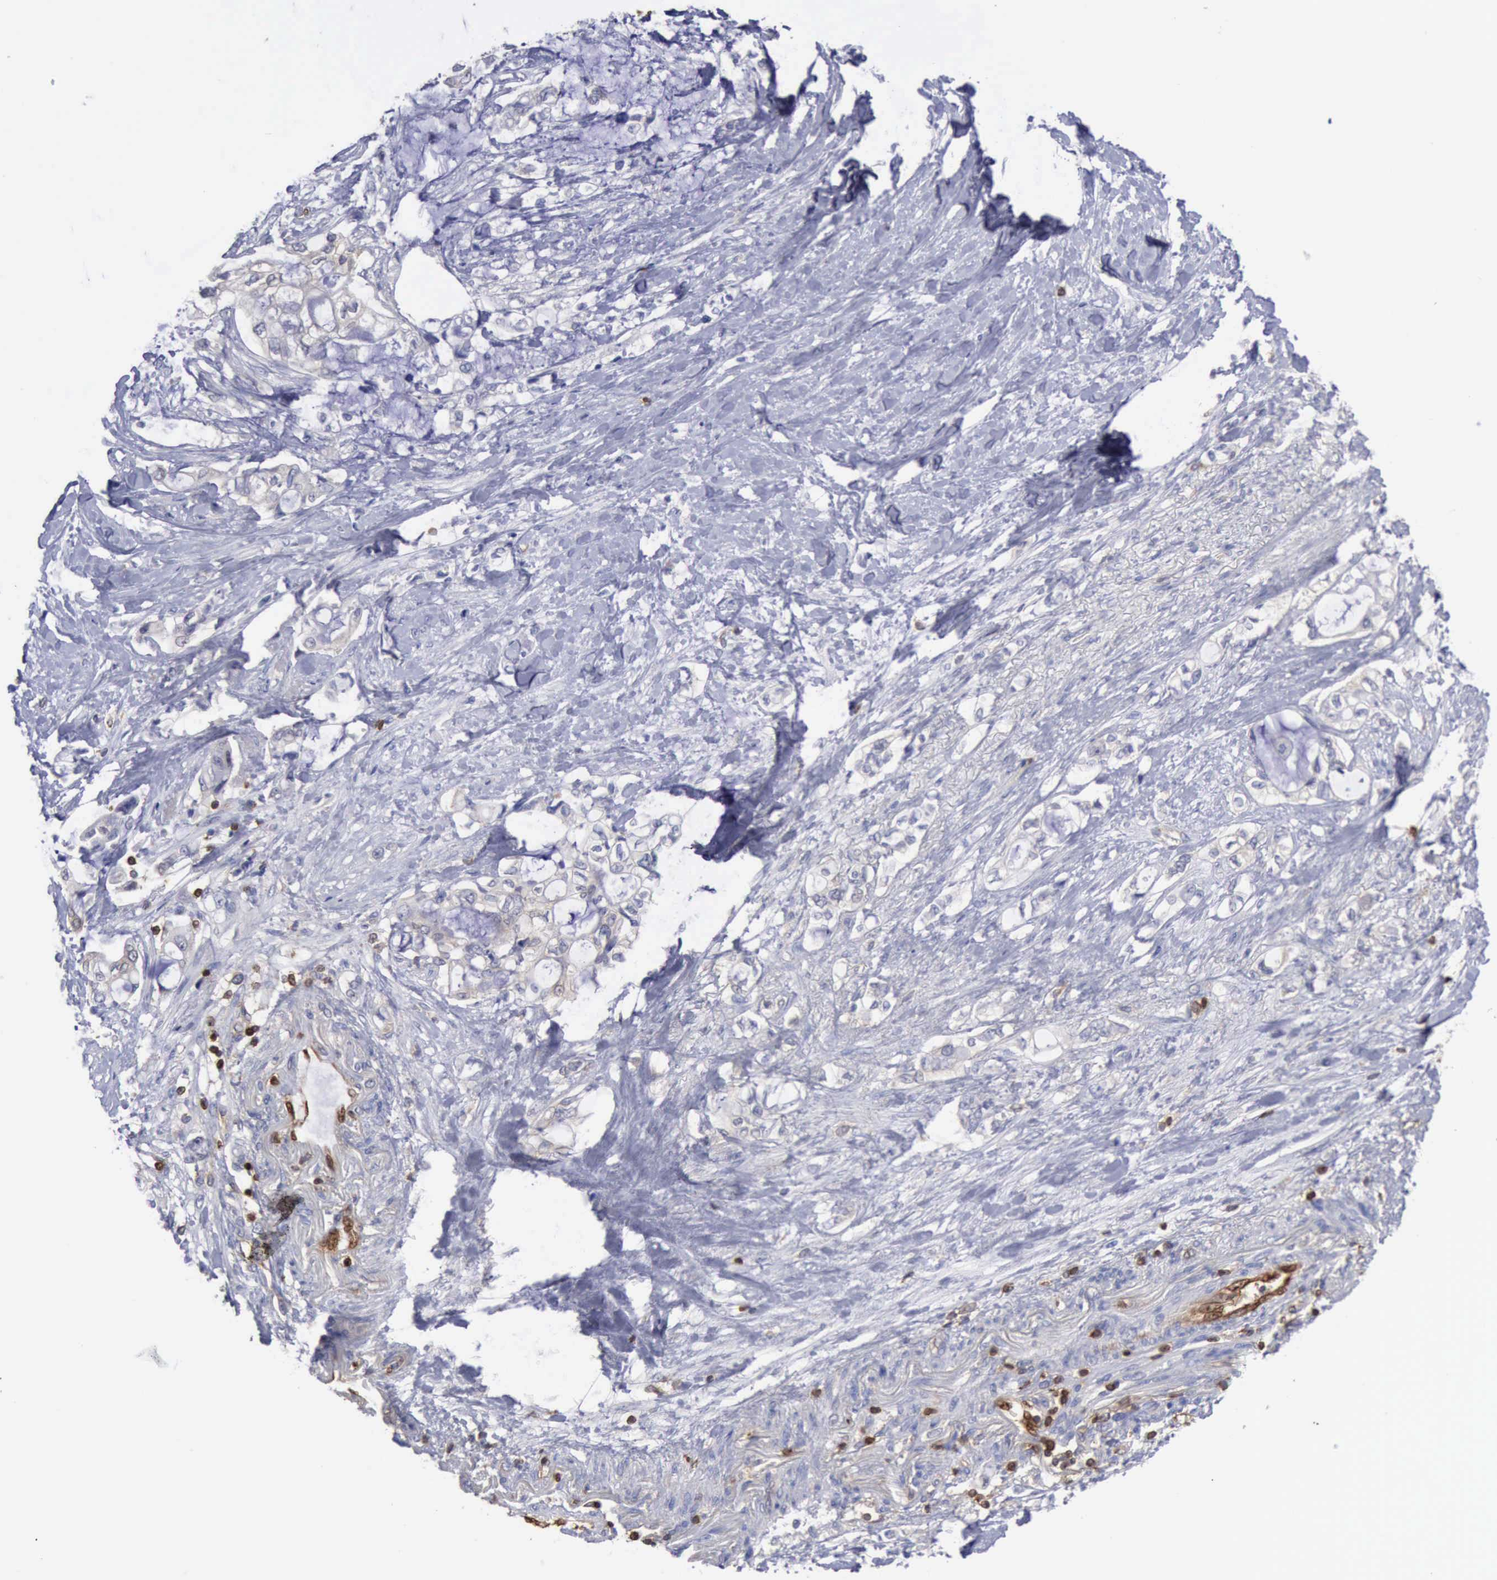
{"staining": {"intensity": "negative", "quantity": "none", "location": "none"}, "tissue": "pancreatic cancer", "cell_type": "Tumor cells", "image_type": "cancer", "snomed": [{"axis": "morphology", "description": "Adenocarcinoma, NOS"}, {"axis": "topography", "description": "Pancreas"}], "caption": "High magnification brightfield microscopy of pancreatic cancer (adenocarcinoma) stained with DAB (brown) and counterstained with hematoxylin (blue): tumor cells show no significant expression.", "gene": "PDCD4", "patient": {"sex": "female", "age": 70}}